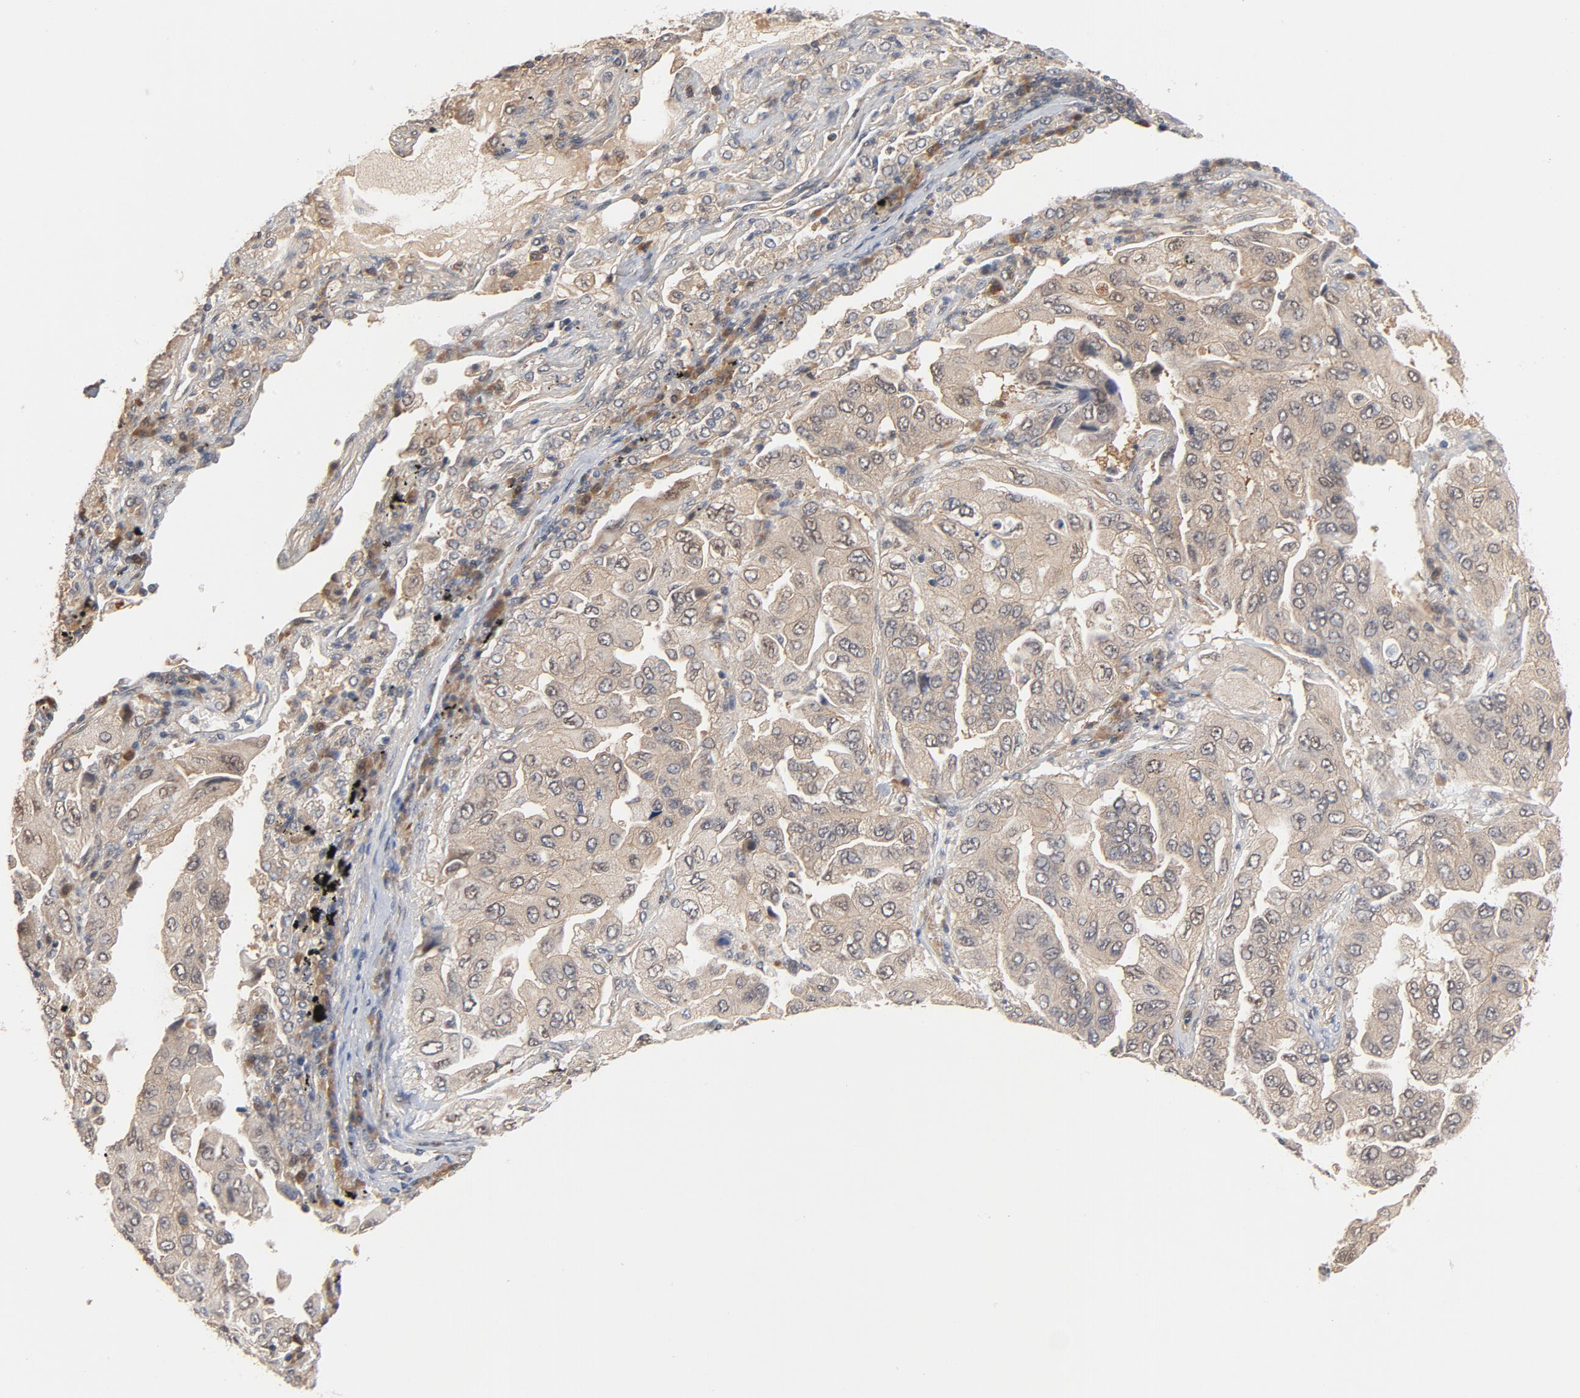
{"staining": {"intensity": "negative", "quantity": "none", "location": "none"}, "tissue": "lung cancer", "cell_type": "Tumor cells", "image_type": "cancer", "snomed": [{"axis": "morphology", "description": "Adenocarcinoma, NOS"}, {"axis": "topography", "description": "Lung"}], "caption": "The histopathology image demonstrates no staining of tumor cells in lung cancer.", "gene": "PITPNM2", "patient": {"sex": "female", "age": 65}}